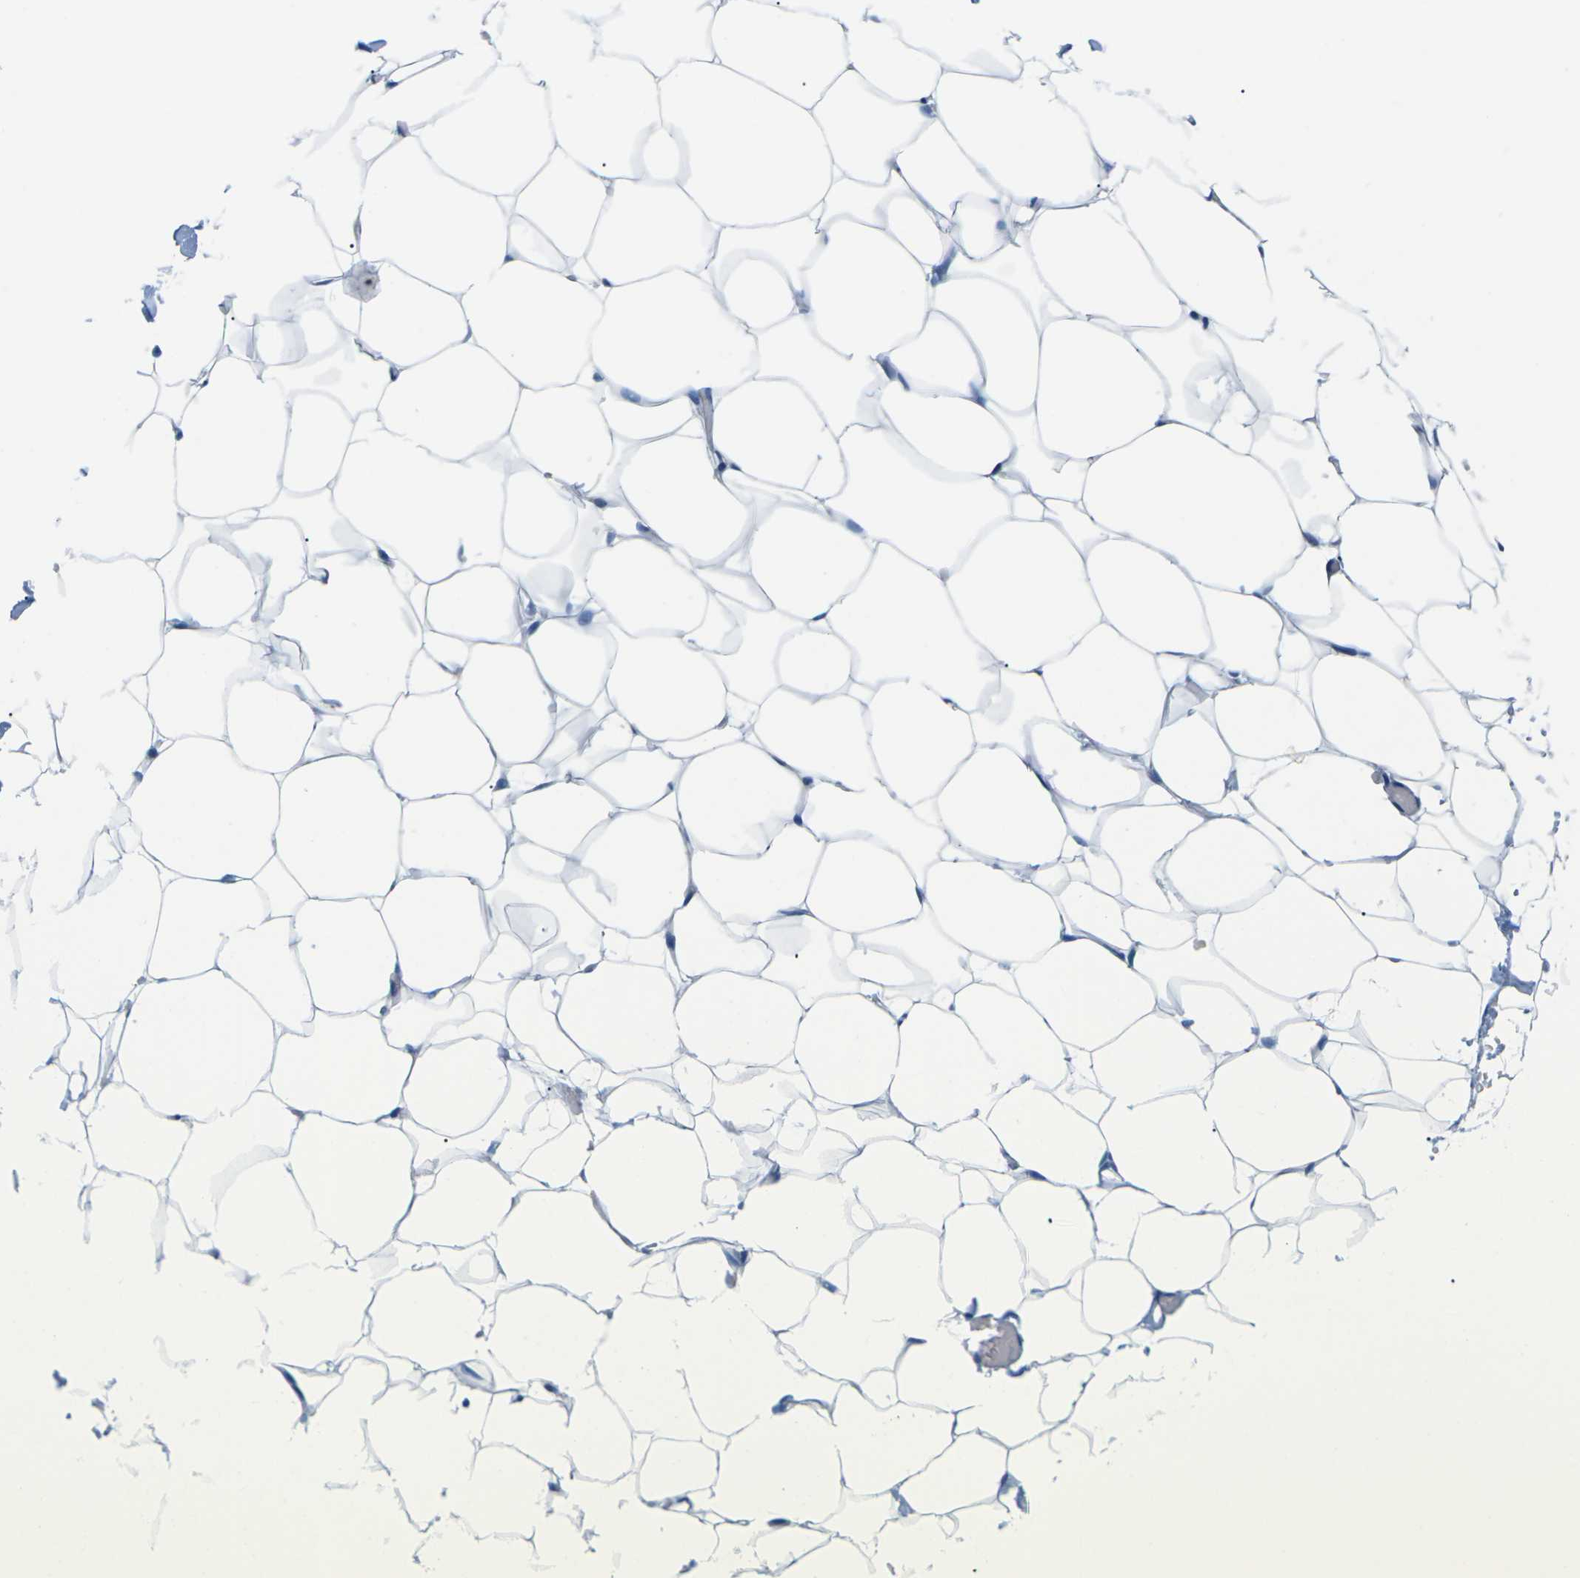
{"staining": {"intensity": "negative", "quantity": "none", "location": "none"}, "tissue": "adipose tissue", "cell_type": "Adipocytes", "image_type": "normal", "snomed": [{"axis": "morphology", "description": "Normal tissue, NOS"}, {"axis": "topography", "description": "Breast"}, {"axis": "topography", "description": "Adipose tissue"}], "caption": "This is an immunohistochemistry (IHC) micrograph of normal adipose tissue. There is no staining in adipocytes.", "gene": "SYNGR2", "patient": {"sex": "female", "age": 25}}